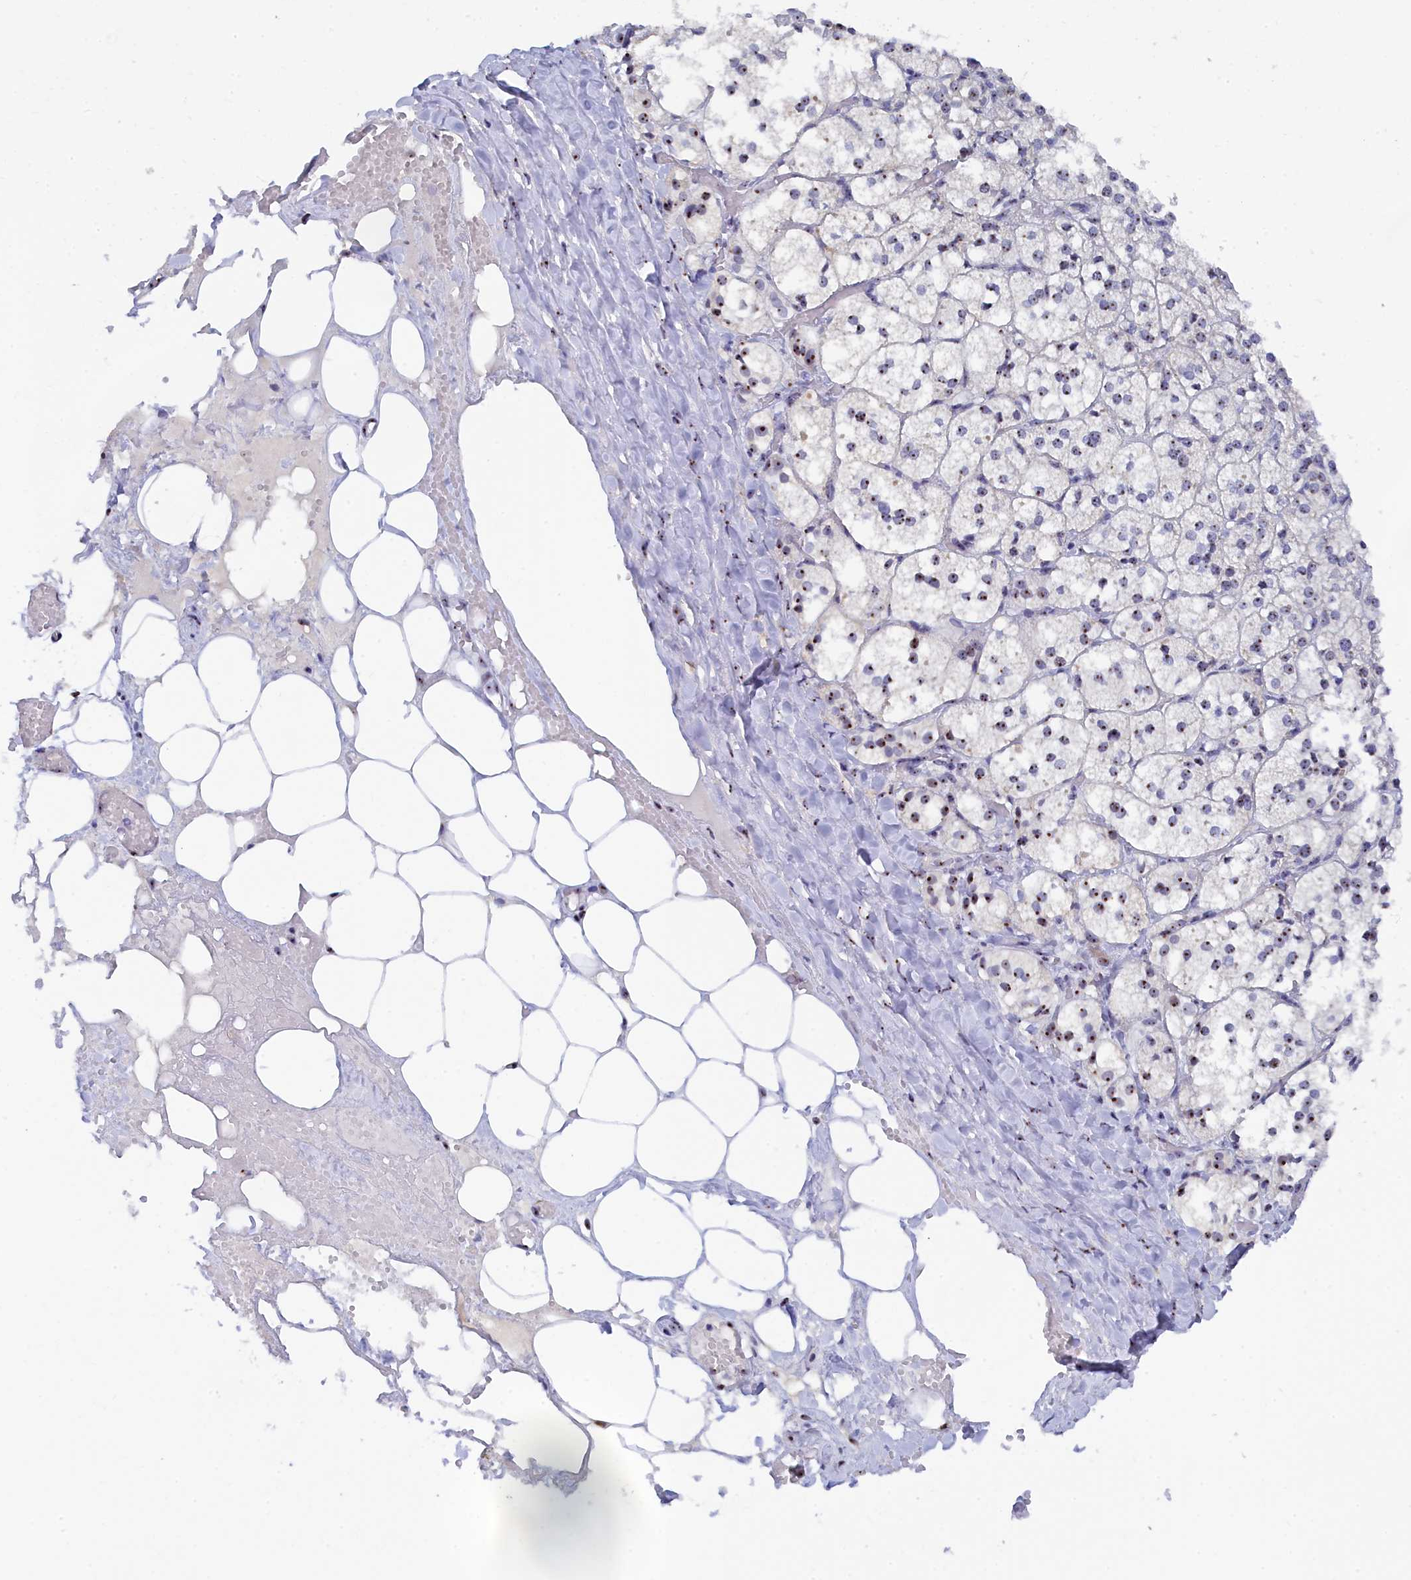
{"staining": {"intensity": "strong", "quantity": "25%-75%", "location": "nuclear"}, "tissue": "adrenal gland", "cell_type": "Glandular cells", "image_type": "normal", "snomed": [{"axis": "morphology", "description": "Normal tissue, NOS"}, {"axis": "topography", "description": "Adrenal gland"}], "caption": "A micrograph of adrenal gland stained for a protein shows strong nuclear brown staining in glandular cells. (Stains: DAB (3,3'-diaminobenzidine) in brown, nuclei in blue, Microscopy: brightfield microscopy at high magnification).", "gene": "RSL1D1", "patient": {"sex": "female", "age": 61}}